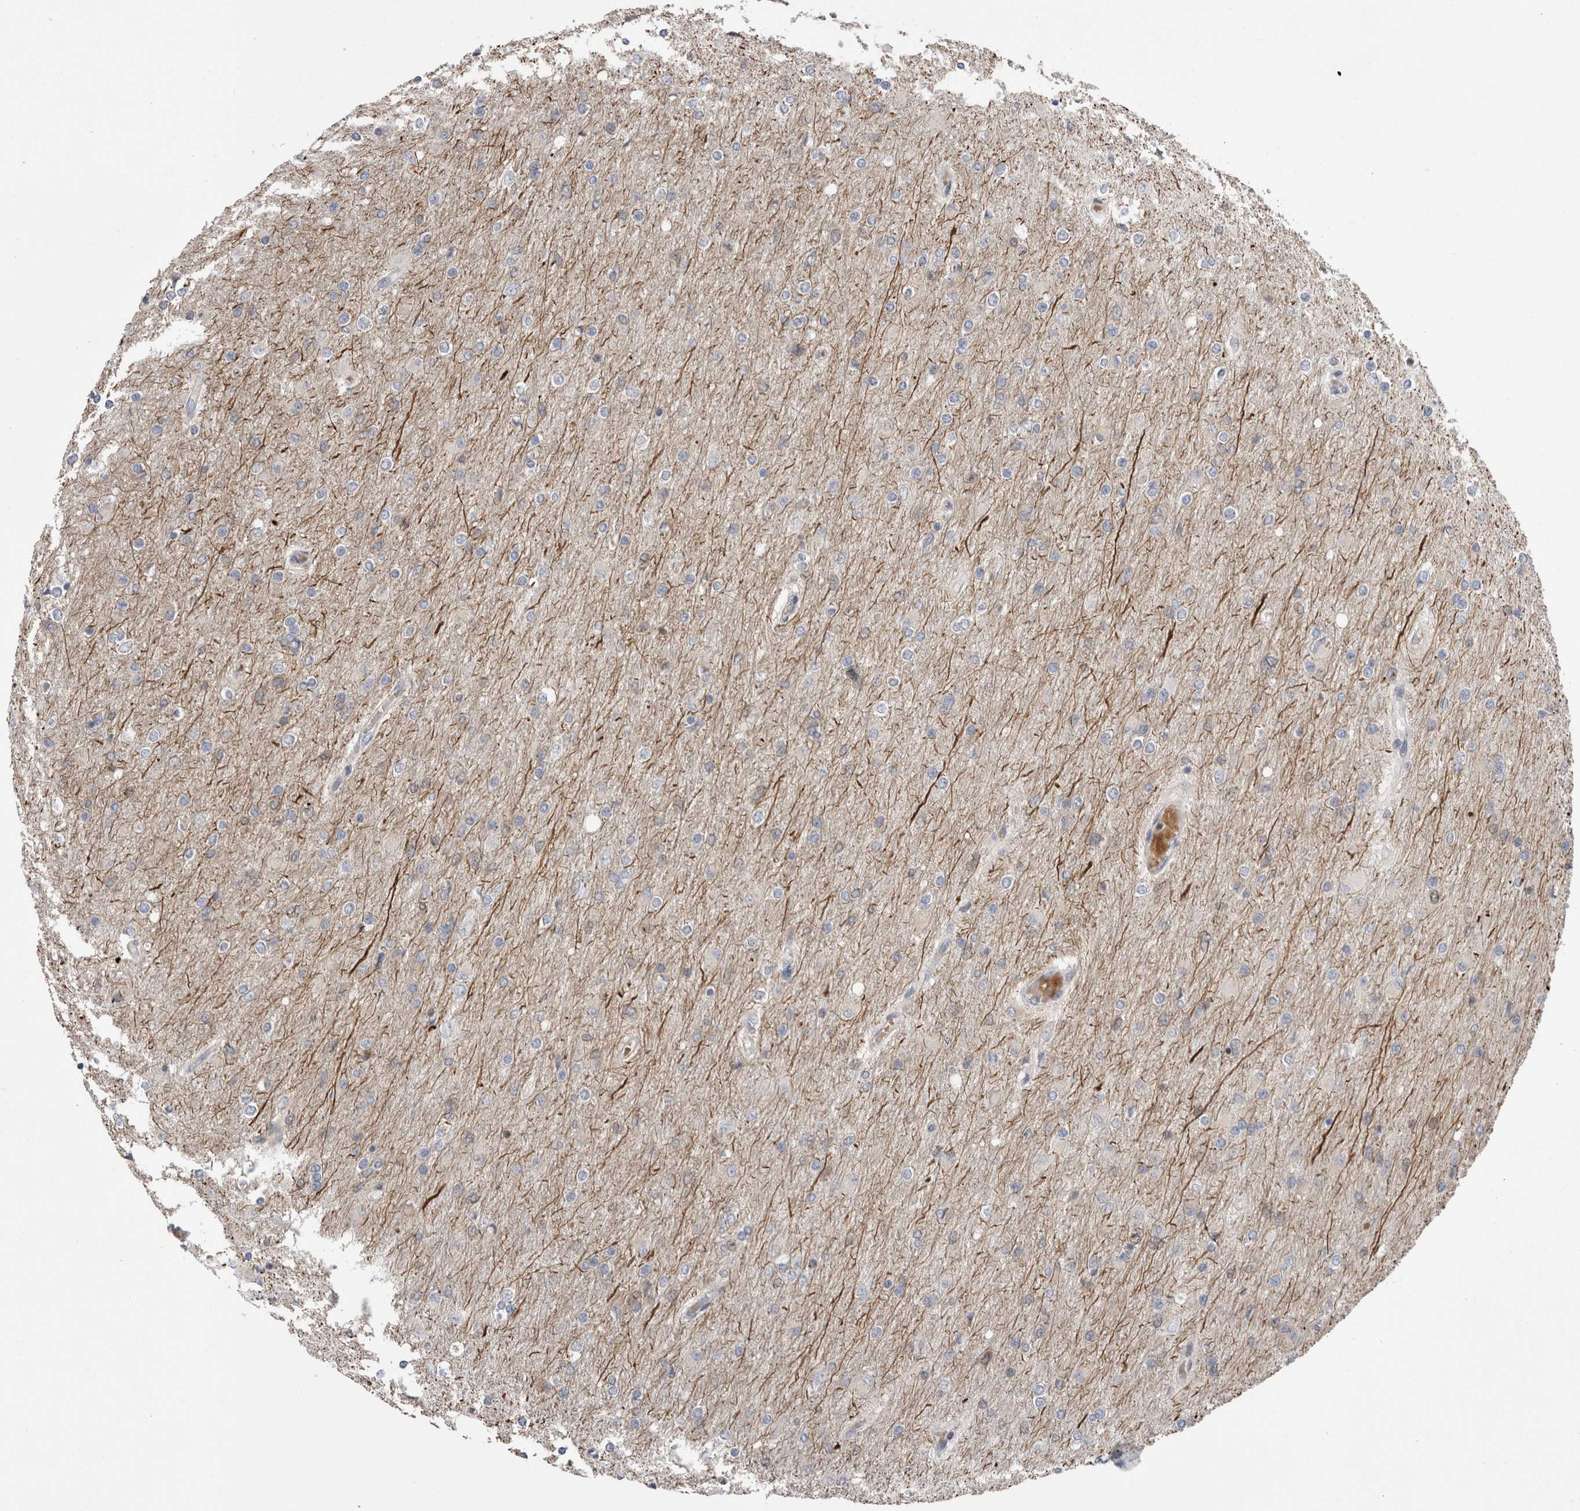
{"staining": {"intensity": "weak", "quantity": "<25%", "location": "nuclear"}, "tissue": "glioma", "cell_type": "Tumor cells", "image_type": "cancer", "snomed": [{"axis": "morphology", "description": "Glioma, malignant, High grade"}, {"axis": "topography", "description": "Cerebral cortex"}], "caption": "Malignant glioma (high-grade) was stained to show a protein in brown. There is no significant expression in tumor cells. (DAB IHC, high magnification).", "gene": "DARS2", "patient": {"sex": "female", "age": 36}}